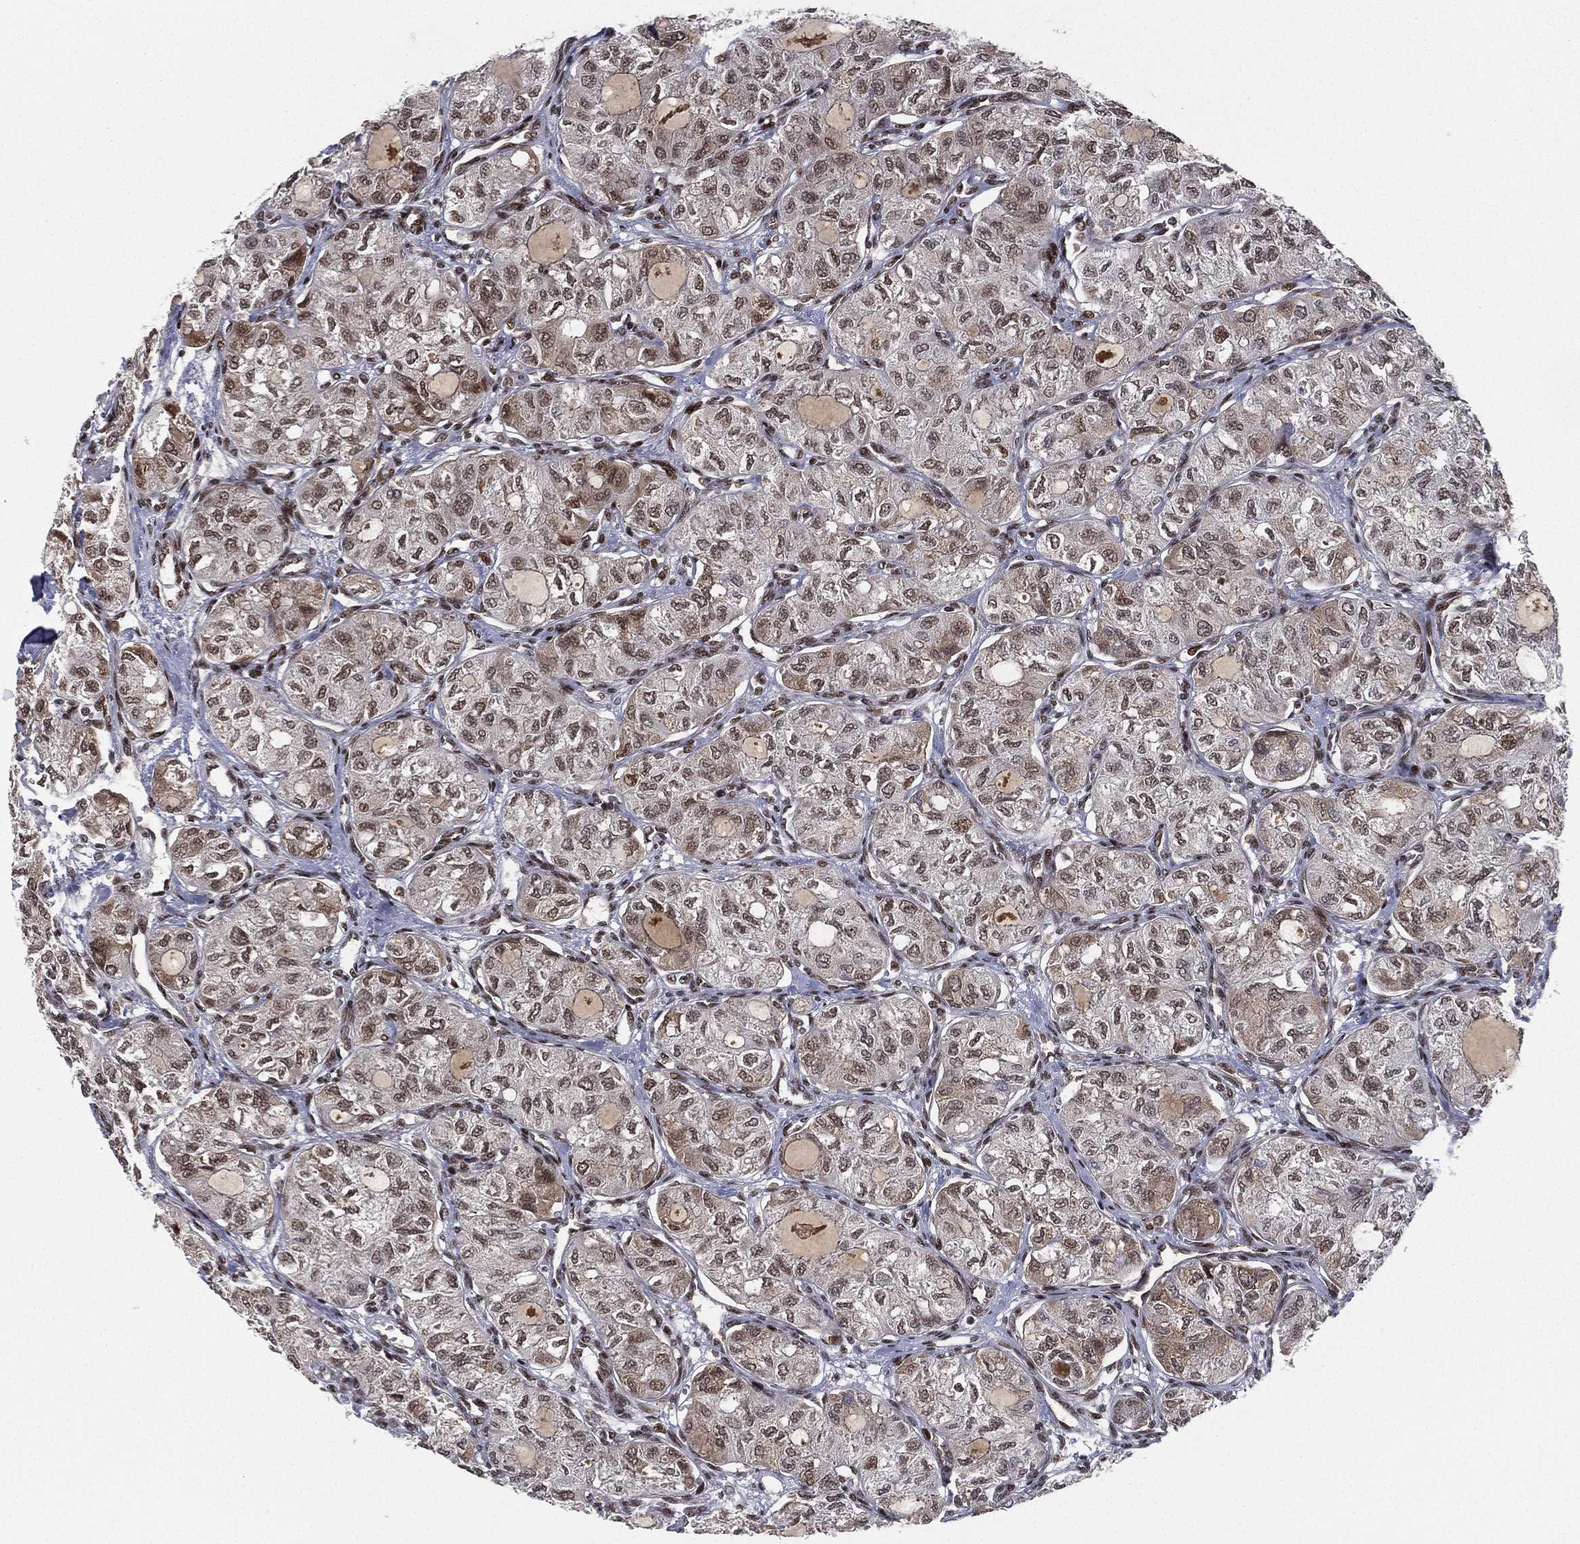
{"staining": {"intensity": "moderate", "quantity": "25%-75%", "location": "nuclear"}, "tissue": "thyroid cancer", "cell_type": "Tumor cells", "image_type": "cancer", "snomed": [{"axis": "morphology", "description": "Follicular adenoma carcinoma, NOS"}, {"axis": "topography", "description": "Thyroid gland"}], "caption": "Immunohistochemical staining of follicular adenoma carcinoma (thyroid) displays medium levels of moderate nuclear protein expression in about 25%-75% of tumor cells.", "gene": "RTF1", "patient": {"sex": "male", "age": 75}}